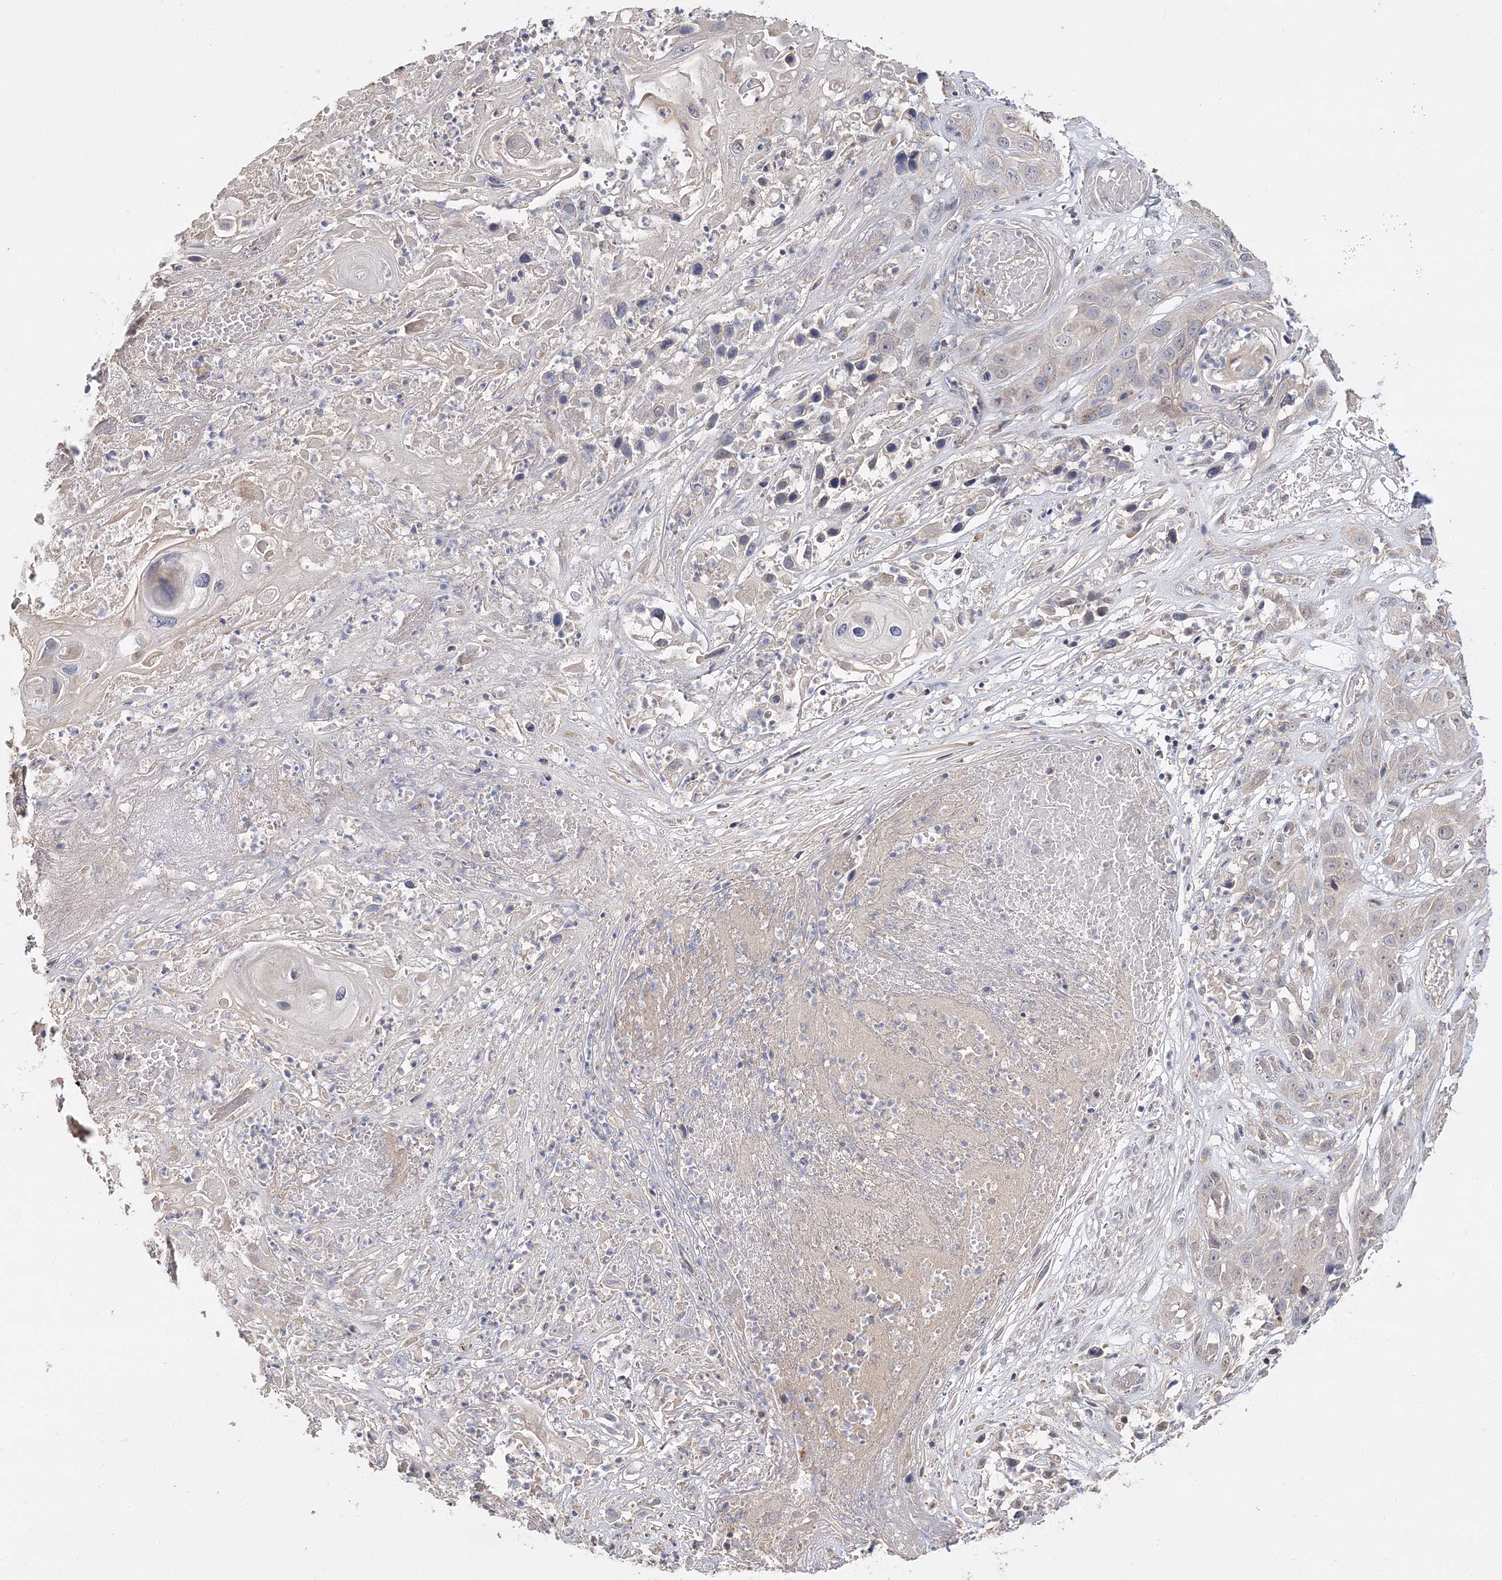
{"staining": {"intensity": "negative", "quantity": "none", "location": "none"}, "tissue": "skin cancer", "cell_type": "Tumor cells", "image_type": "cancer", "snomed": [{"axis": "morphology", "description": "Squamous cell carcinoma, NOS"}, {"axis": "topography", "description": "Skin"}], "caption": "Tumor cells are negative for protein expression in human skin squamous cell carcinoma.", "gene": "GJB5", "patient": {"sex": "male", "age": 55}}